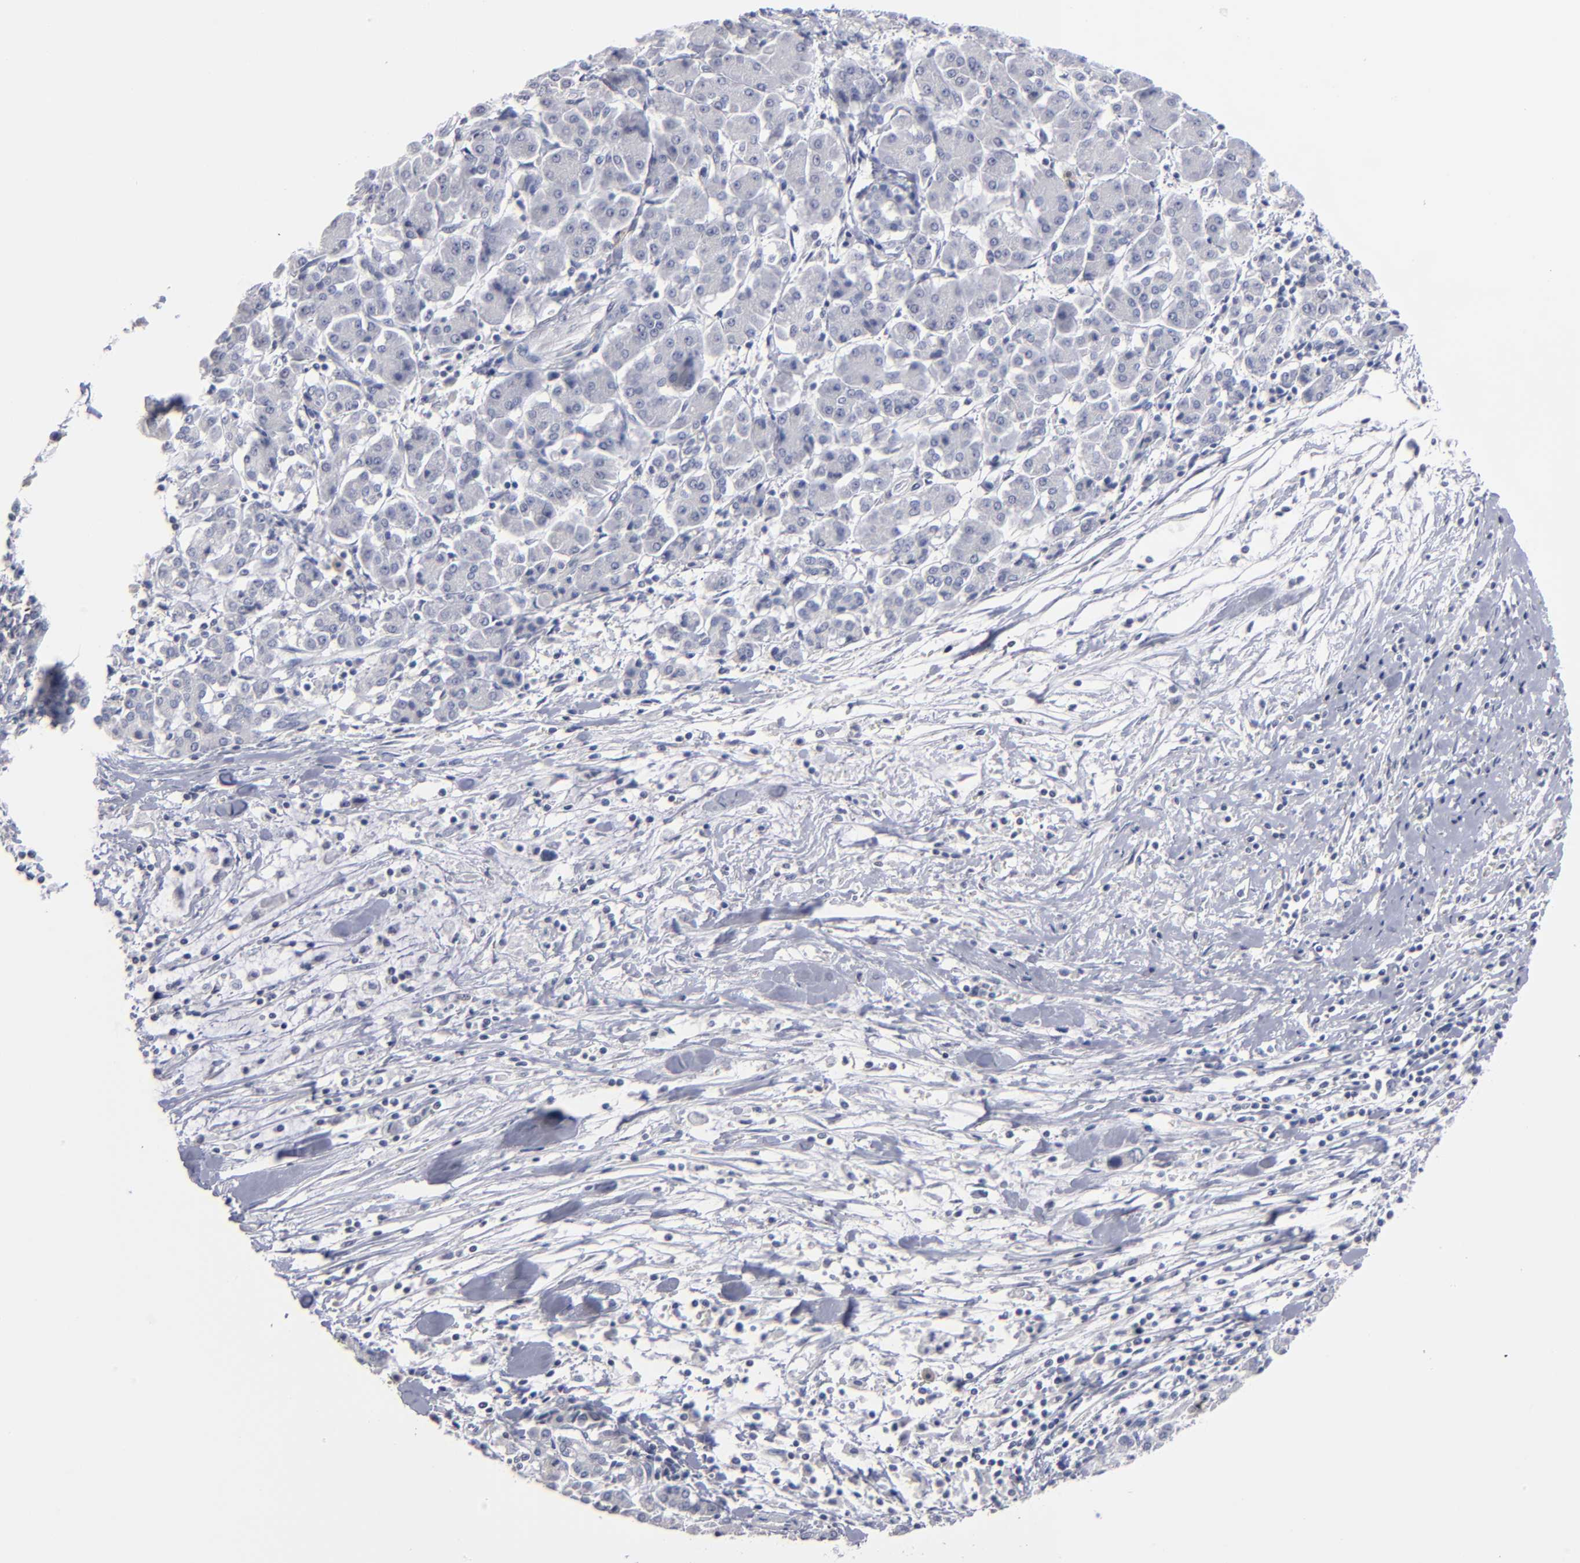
{"staining": {"intensity": "negative", "quantity": "none", "location": "none"}, "tissue": "pancreatic cancer", "cell_type": "Tumor cells", "image_type": "cancer", "snomed": [{"axis": "morphology", "description": "Adenocarcinoma, NOS"}, {"axis": "topography", "description": "Pancreas"}], "caption": "An immunohistochemistry (IHC) photomicrograph of pancreatic cancer is shown. There is no staining in tumor cells of pancreatic cancer.", "gene": "RPH3A", "patient": {"sex": "female", "age": 57}}